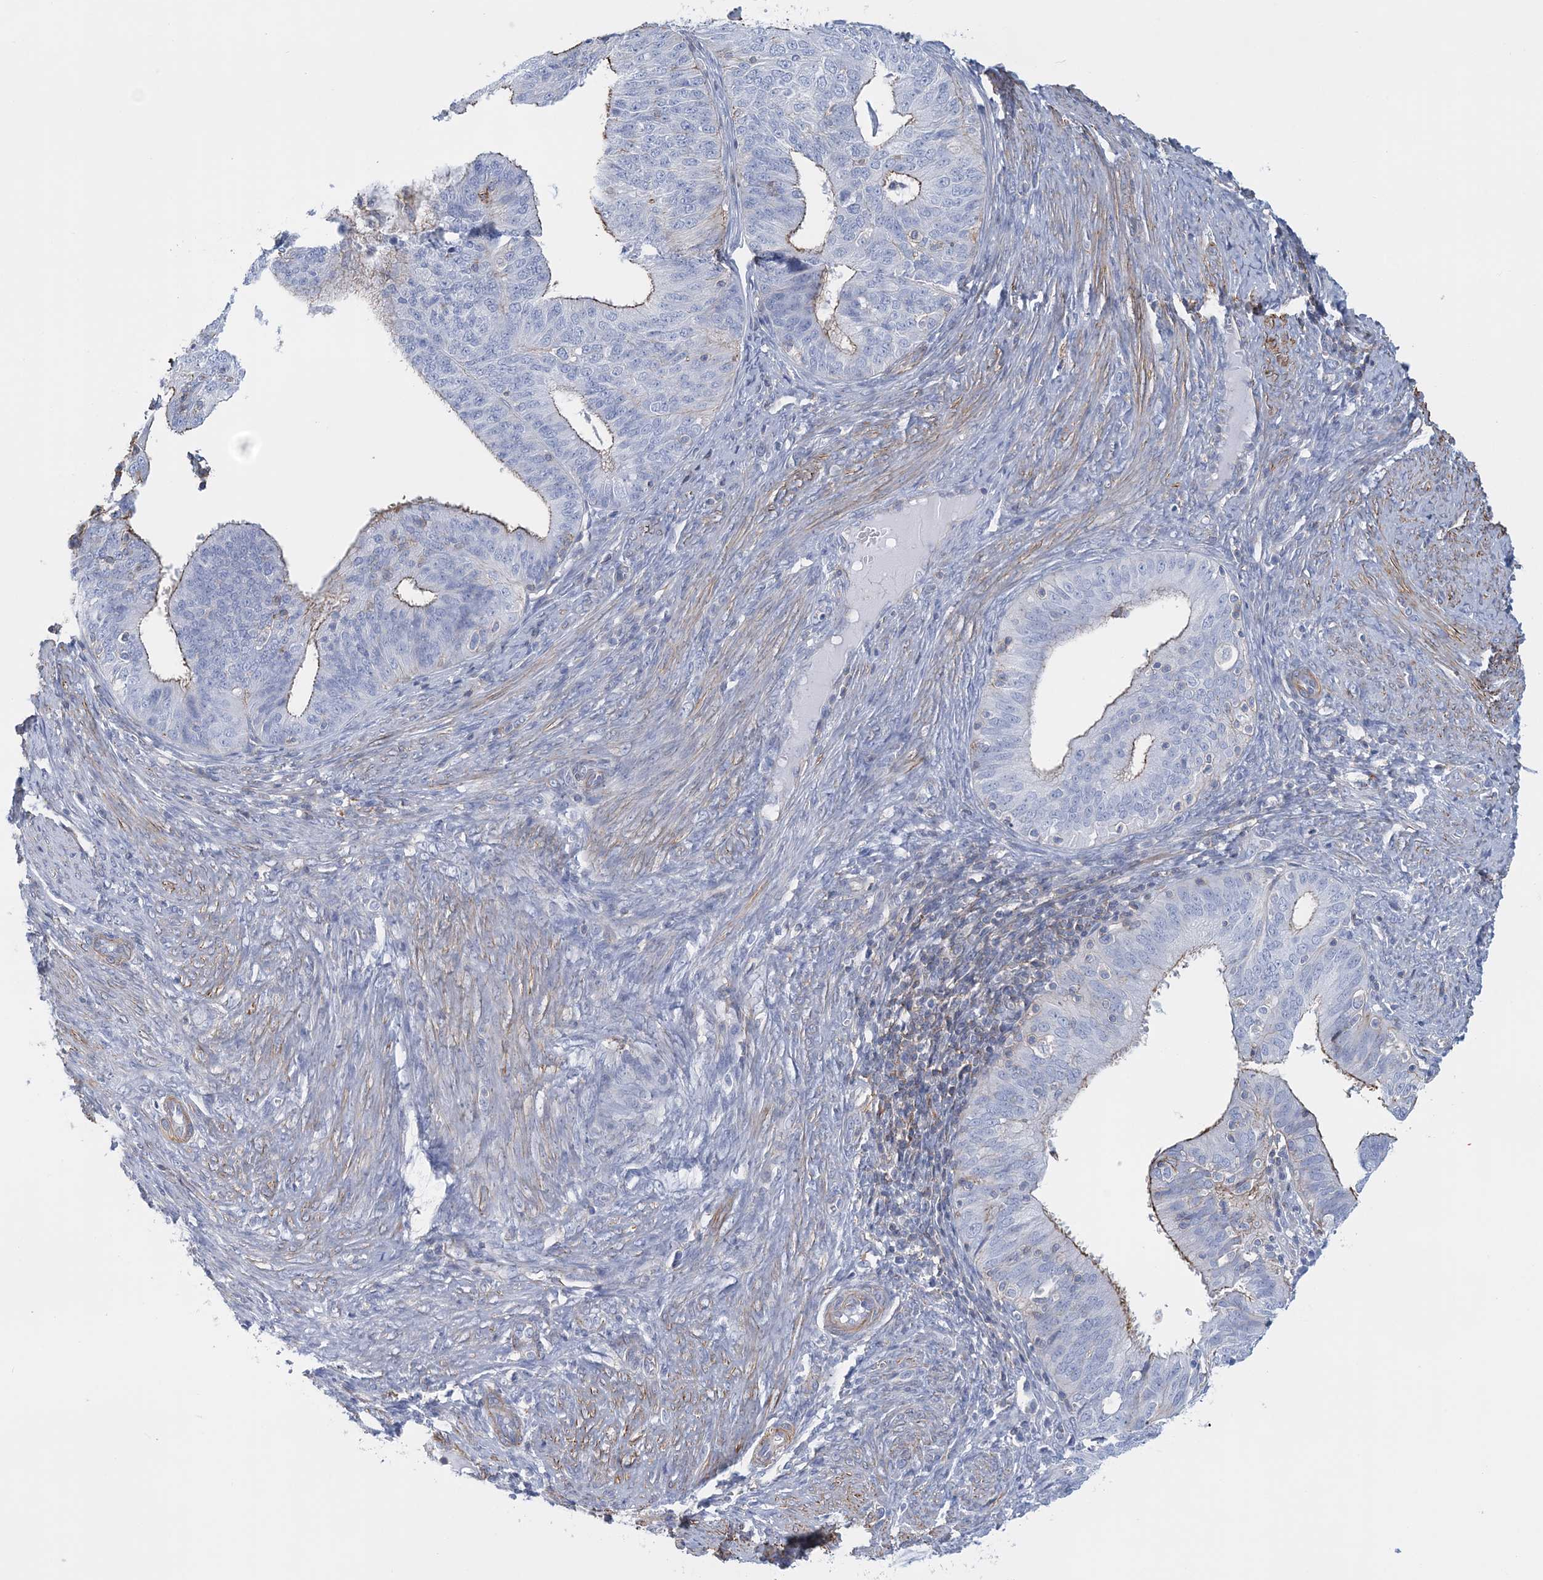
{"staining": {"intensity": "moderate", "quantity": "<25%", "location": "cytoplasmic/membranous"}, "tissue": "endometrial cancer", "cell_type": "Tumor cells", "image_type": "cancer", "snomed": [{"axis": "morphology", "description": "Adenocarcinoma, NOS"}, {"axis": "topography", "description": "Endometrium"}], "caption": "Immunohistochemistry (DAB (3,3'-diaminobenzidine)) staining of endometrial adenocarcinoma shows moderate cytoplasmic/membranous protein staining in about <25% of tumor cells.", "gene": "C11orf21", "patient": {"sex": "female", "age": 51}}